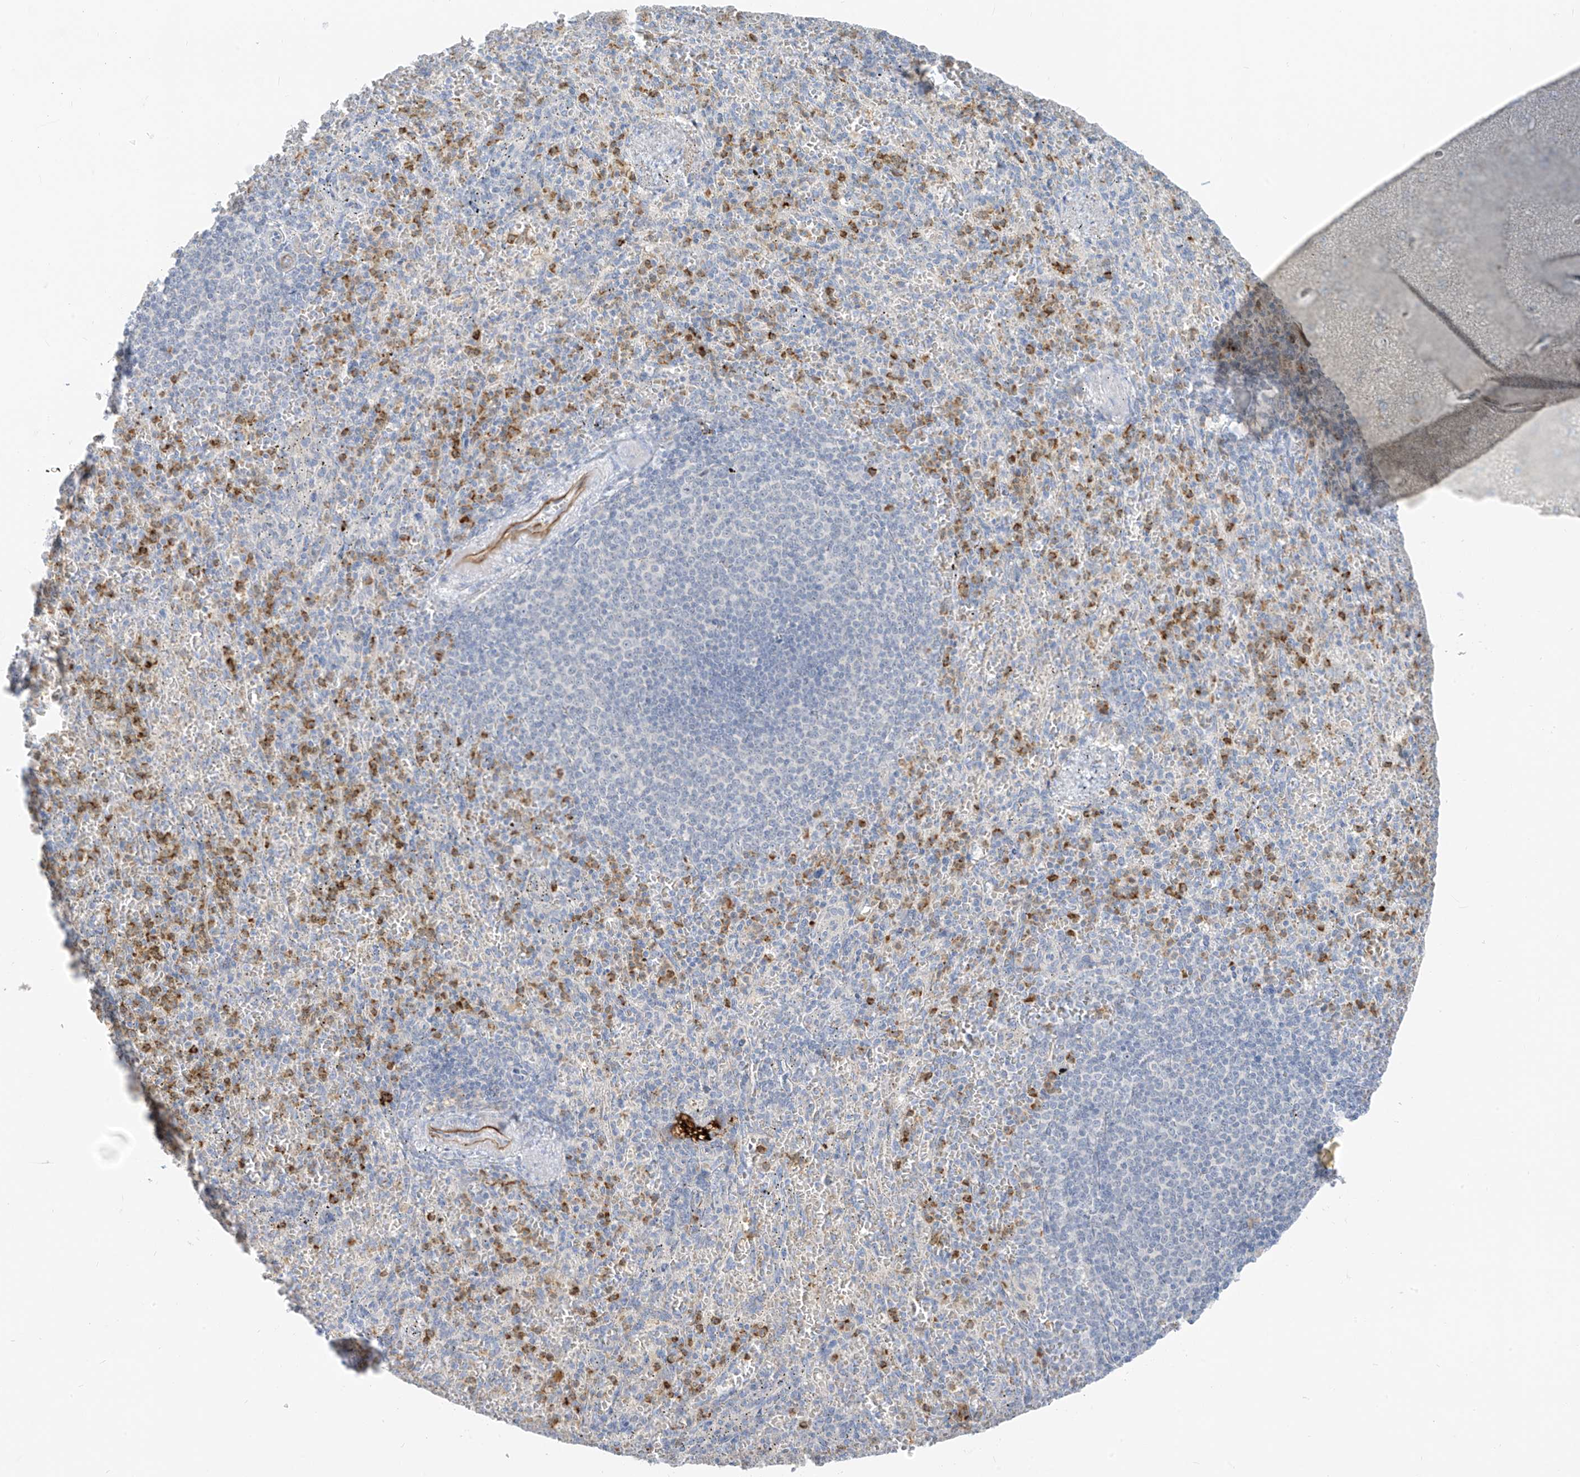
{"staining": {"intensity": "moderate", "quantity": "<25%", "location": "cytoplasmic/membranous"}, "tissue": "spleen", "cell_type": "Cells in red pulp", "image_type": "normal", "snomed": [{"axis": "morphology", "description": "Normal tissue, NOS"}, {"axis": "topography", "description": "Spleen"}], "caption": "A low amount of moderate cytoplasmic/membranous positivity is present in about <25% of cells in red pulp in normal spleen. (DAB (3,3'-diaminobenzidine) = brown stain, brightfield microscopy at high magnification).", "gene": "C2orf42", "patient": {"sex": "female", "age": 74}}